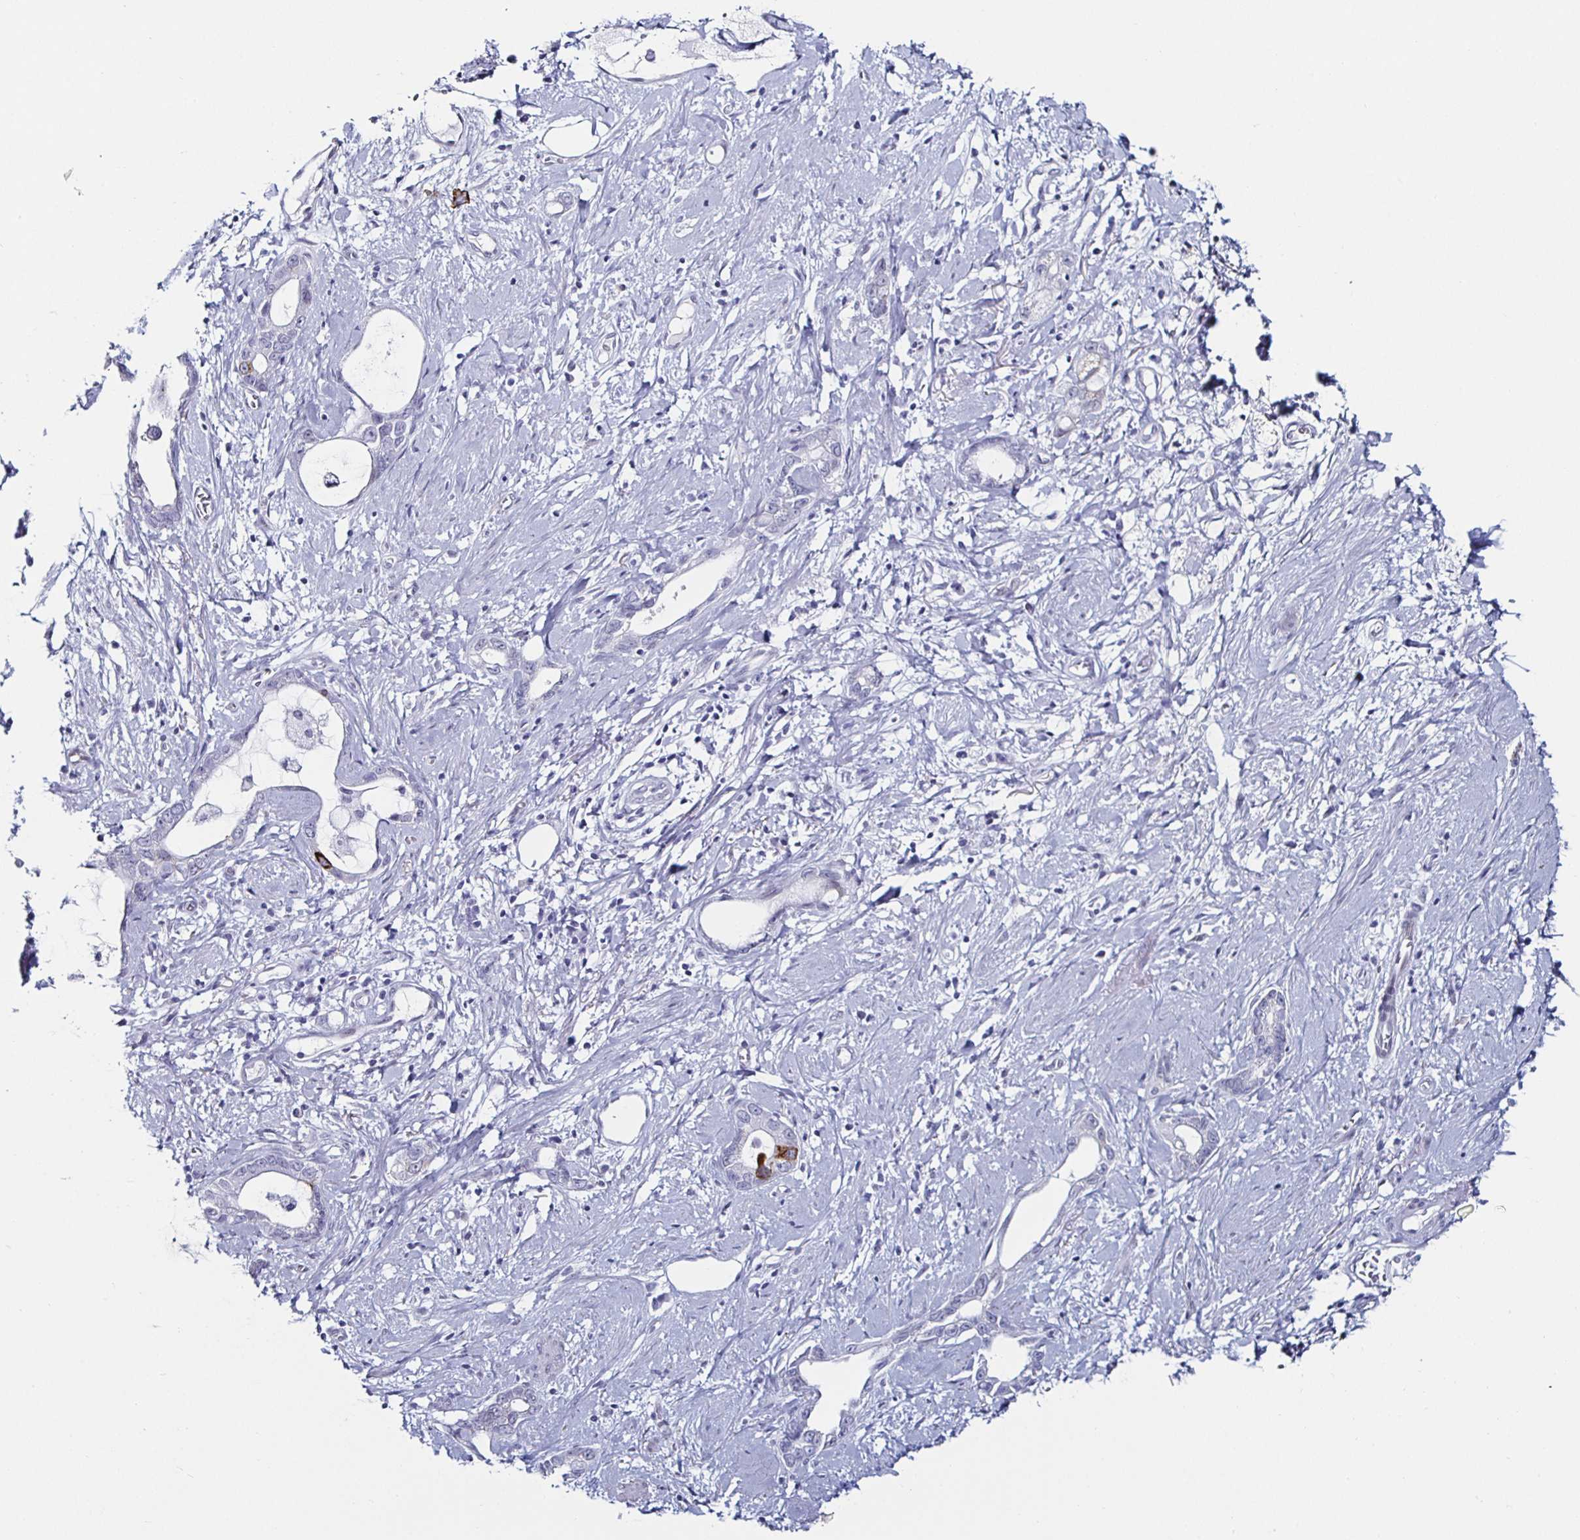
{"staining": {"intensity": "negative", "quantity": "none", "location": "none"}, "tissue": "stomach cancer", "cell_type": "Tumor cells", "image_type": "cancer", "snomed": [{"axis": "morphology", "description": "Adenocarcinoma, NOS"}, {"axis": "topography", "description": "Stomach"}], "caption": "The micrograph exhibits no staining of tumor cells in stomach cancer. (IHC, brightfield microscopy, high magnification).", "gene": "KRT4", "patient": {"sex": "male", "age": 55}}